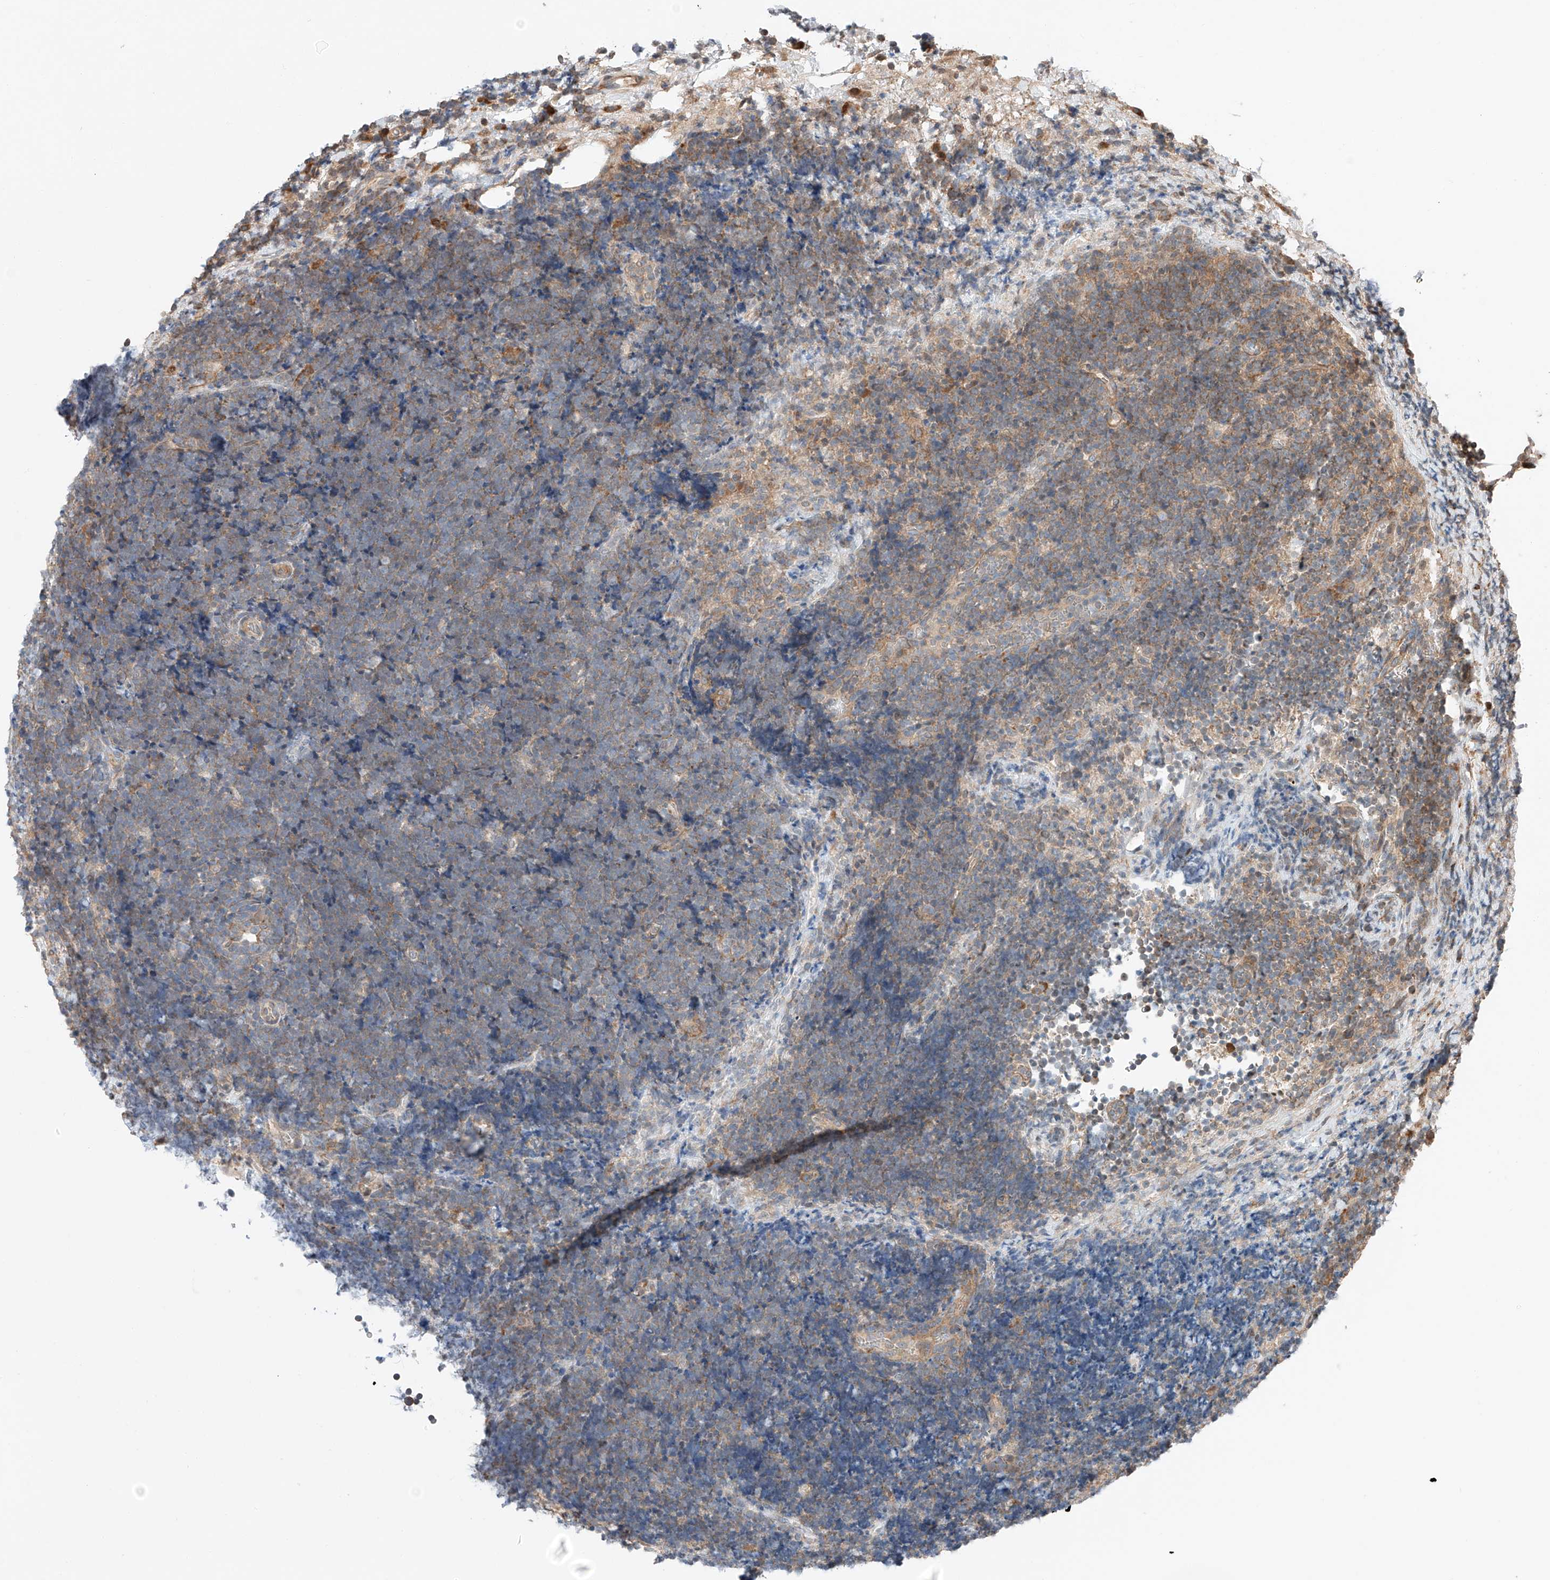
{"staining": {"intensity": "moderate", "quantity": "25%-75%", "location": "cytoplasmic/membranous"}, "tissue": "lymphoma", "cell_type": "Tumor cells", "image_type": "cancer", "snomed": [{"axis": "morphology", "description": "Malignant lymphoma, non-Hodgkin's type, High grade"}, {"axis": "topography", "description": "Lymph node"}], "caption": "This micrograph shows immunohistochemistry staining of high-grade malignant lymphoma, non-Hodgkin's type, with medium moderate cytoplasmic/membranous staining in about 25%-75% of tumor cells.", "gene": "RUSC1", "patient": {"sex": "male", "age": 13}}